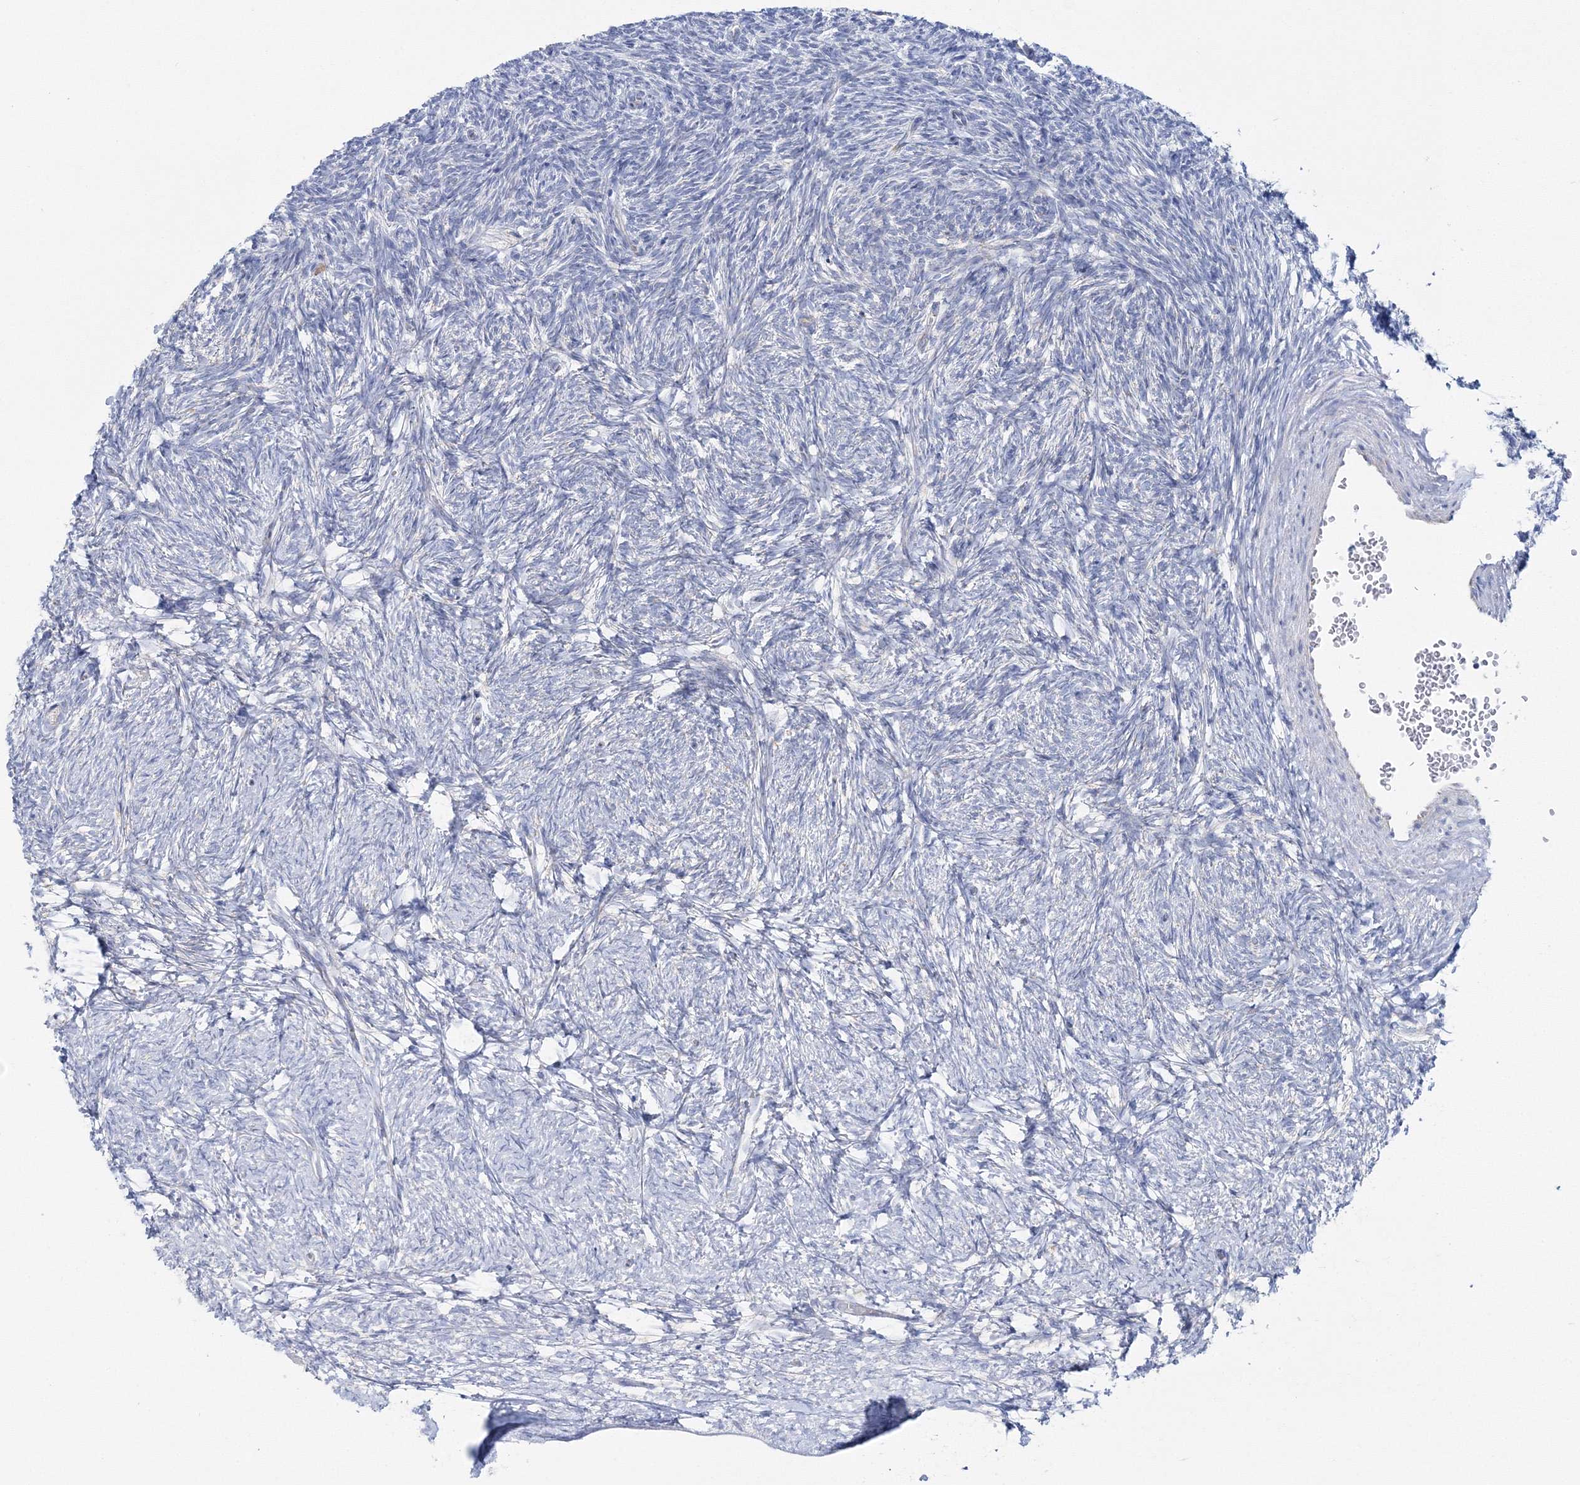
{"staining": {"intensity": "negative", "quantity": "none", "location": "none"}, "tissue": "ovary", "cell_type": "Follicle cells", "image_type": "normal", "snomed": [{"axis": "morphology", "description": "Normal tissue, NOS"}, {"axis": "topography", "description": "Ovary"}], "caption": "A micrograph of ovary stained for a protein reveals no brown staining in follicle cells. Nuclei are stained in blue.", "gene": "HIBCH", "patient": {"sex": "female", "age": 34}}